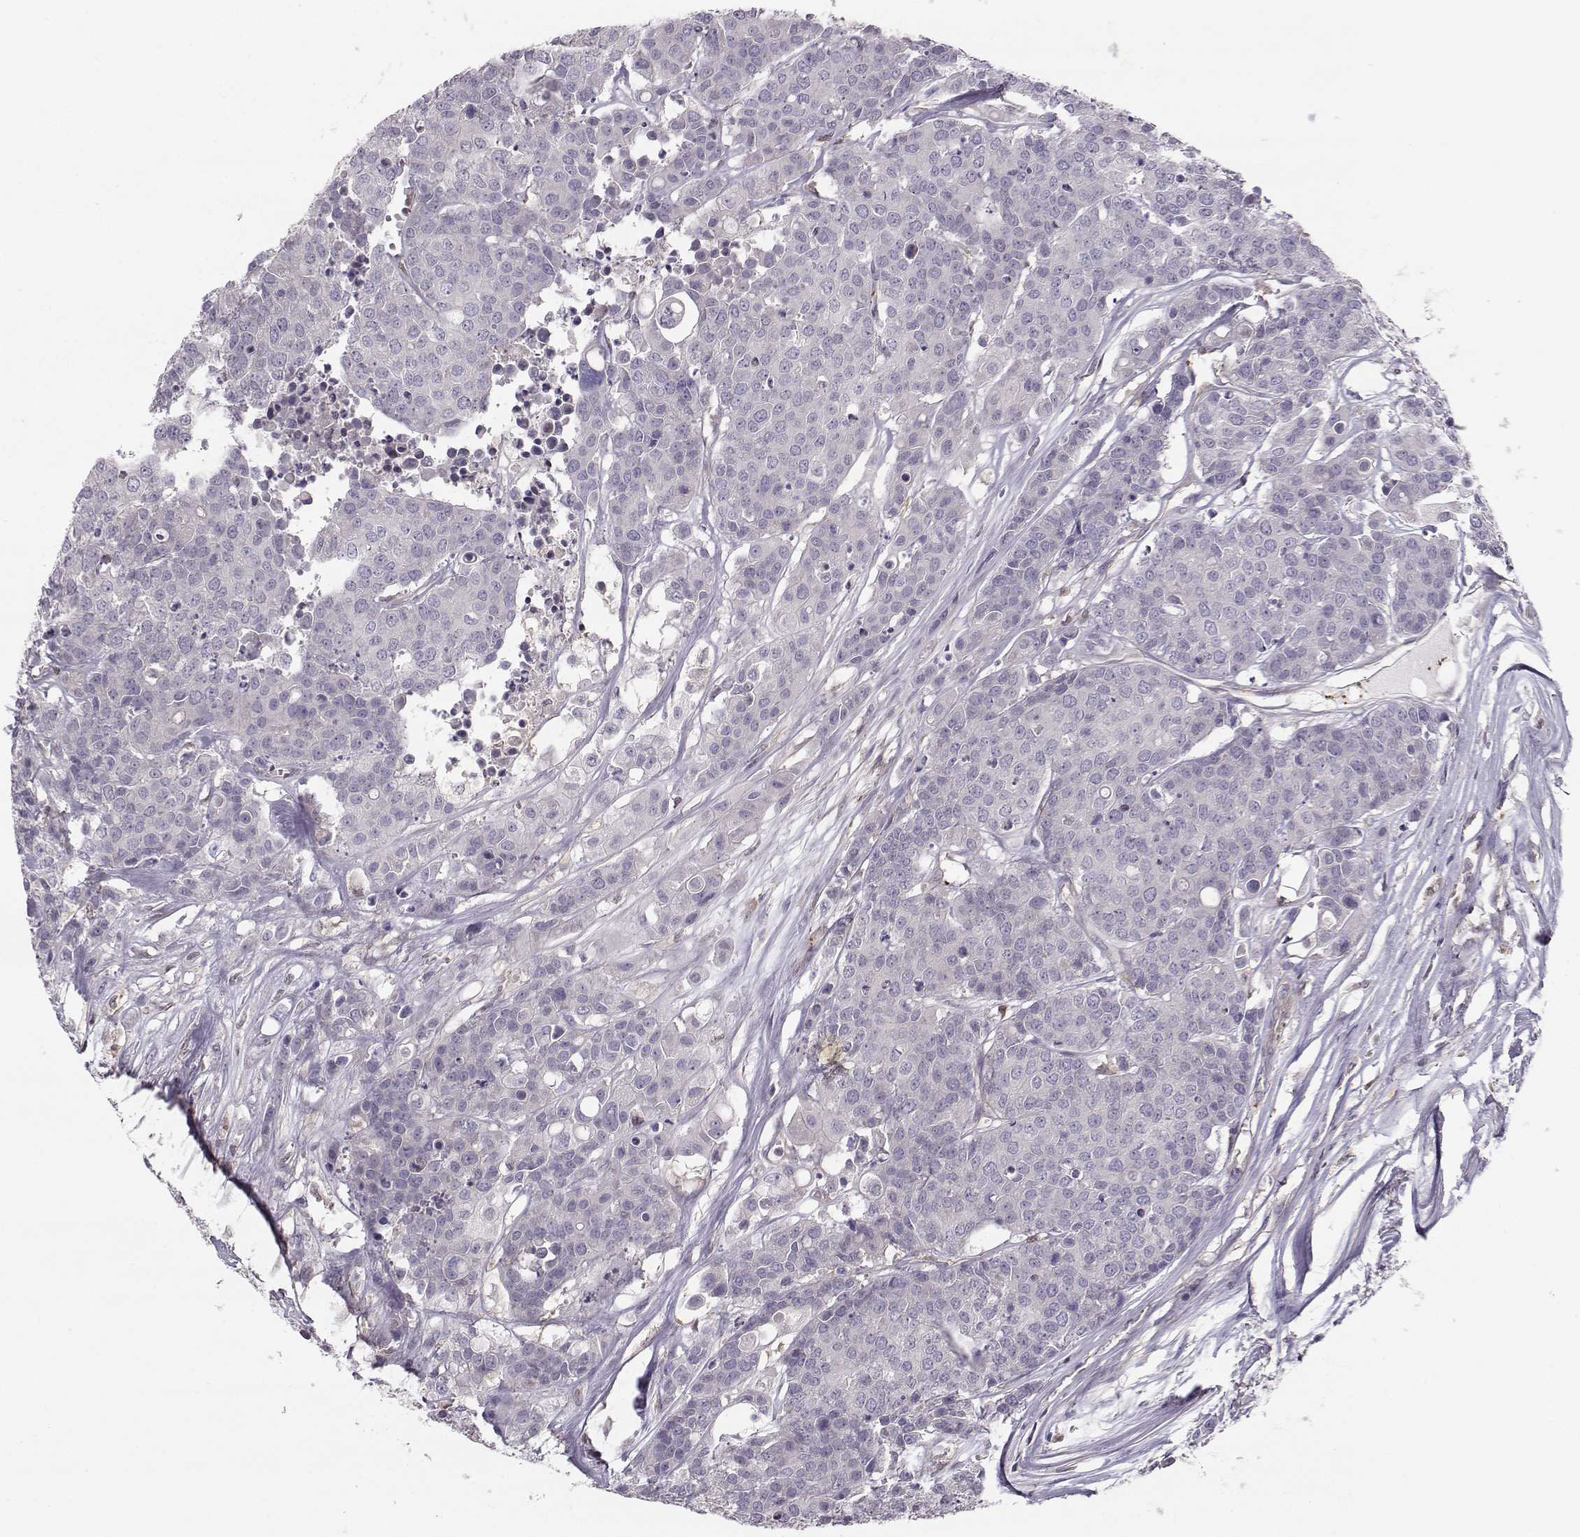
{"staining": {"intensity": "negative", "quantity": "none", "location": "none"}, "tissue": "carcinoid", "cell_type": "Tumor cells", "image_type": "cancer", "snomed": [{"axis": "morphology", "description": "Carcinoid, malignant, NOS"}, {"axis": "topography", "description": "Colon"}], "caption": "Tumor cells are negative for brown protein staining in carcinoid. (DAB (3,3'-diaminobenzidine) IHC with hematoxylin counter stain).", "gene": "ASB16", "patient": {"sex": "male", "age": 81}}